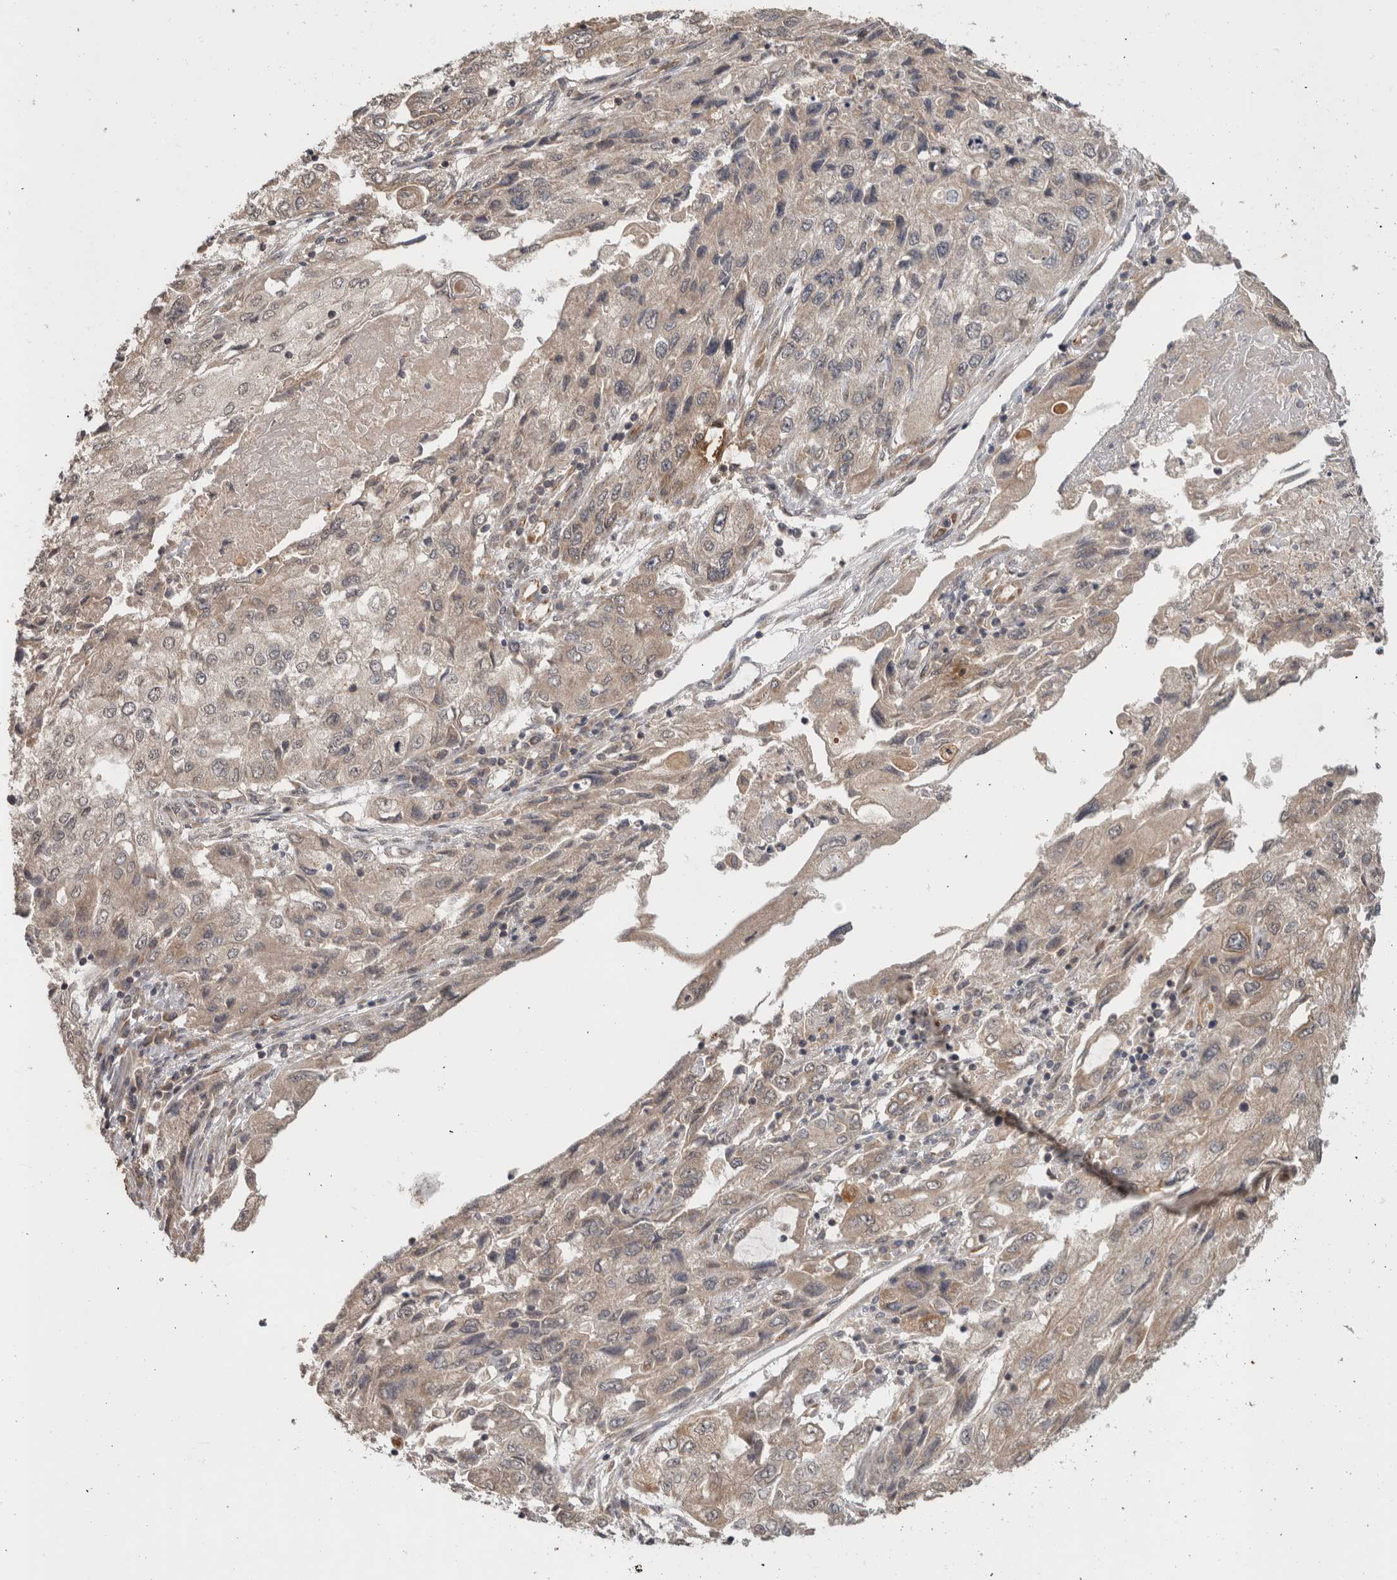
{"staining": {"intensity": "weak", "quantity": "<25%", "location": "cytoplasmic/membranous"}, "tissue": "endometrial cancer", "cell_type": "Tumor cells", "image_type": "cancer", "snomed": [{"axis": "morphology", "description": "Adenocarcinoma, NOS"}, {"axis": "topography", "description": "Endometrium"}], "caption": "This is an immunohistochemistry (IHC) photomicrograph of endometrial adenocarcinoma. There is no staining in tumor cells.", "gene": "HMOX2", "patient": {"sex": "female", "age": 49}}